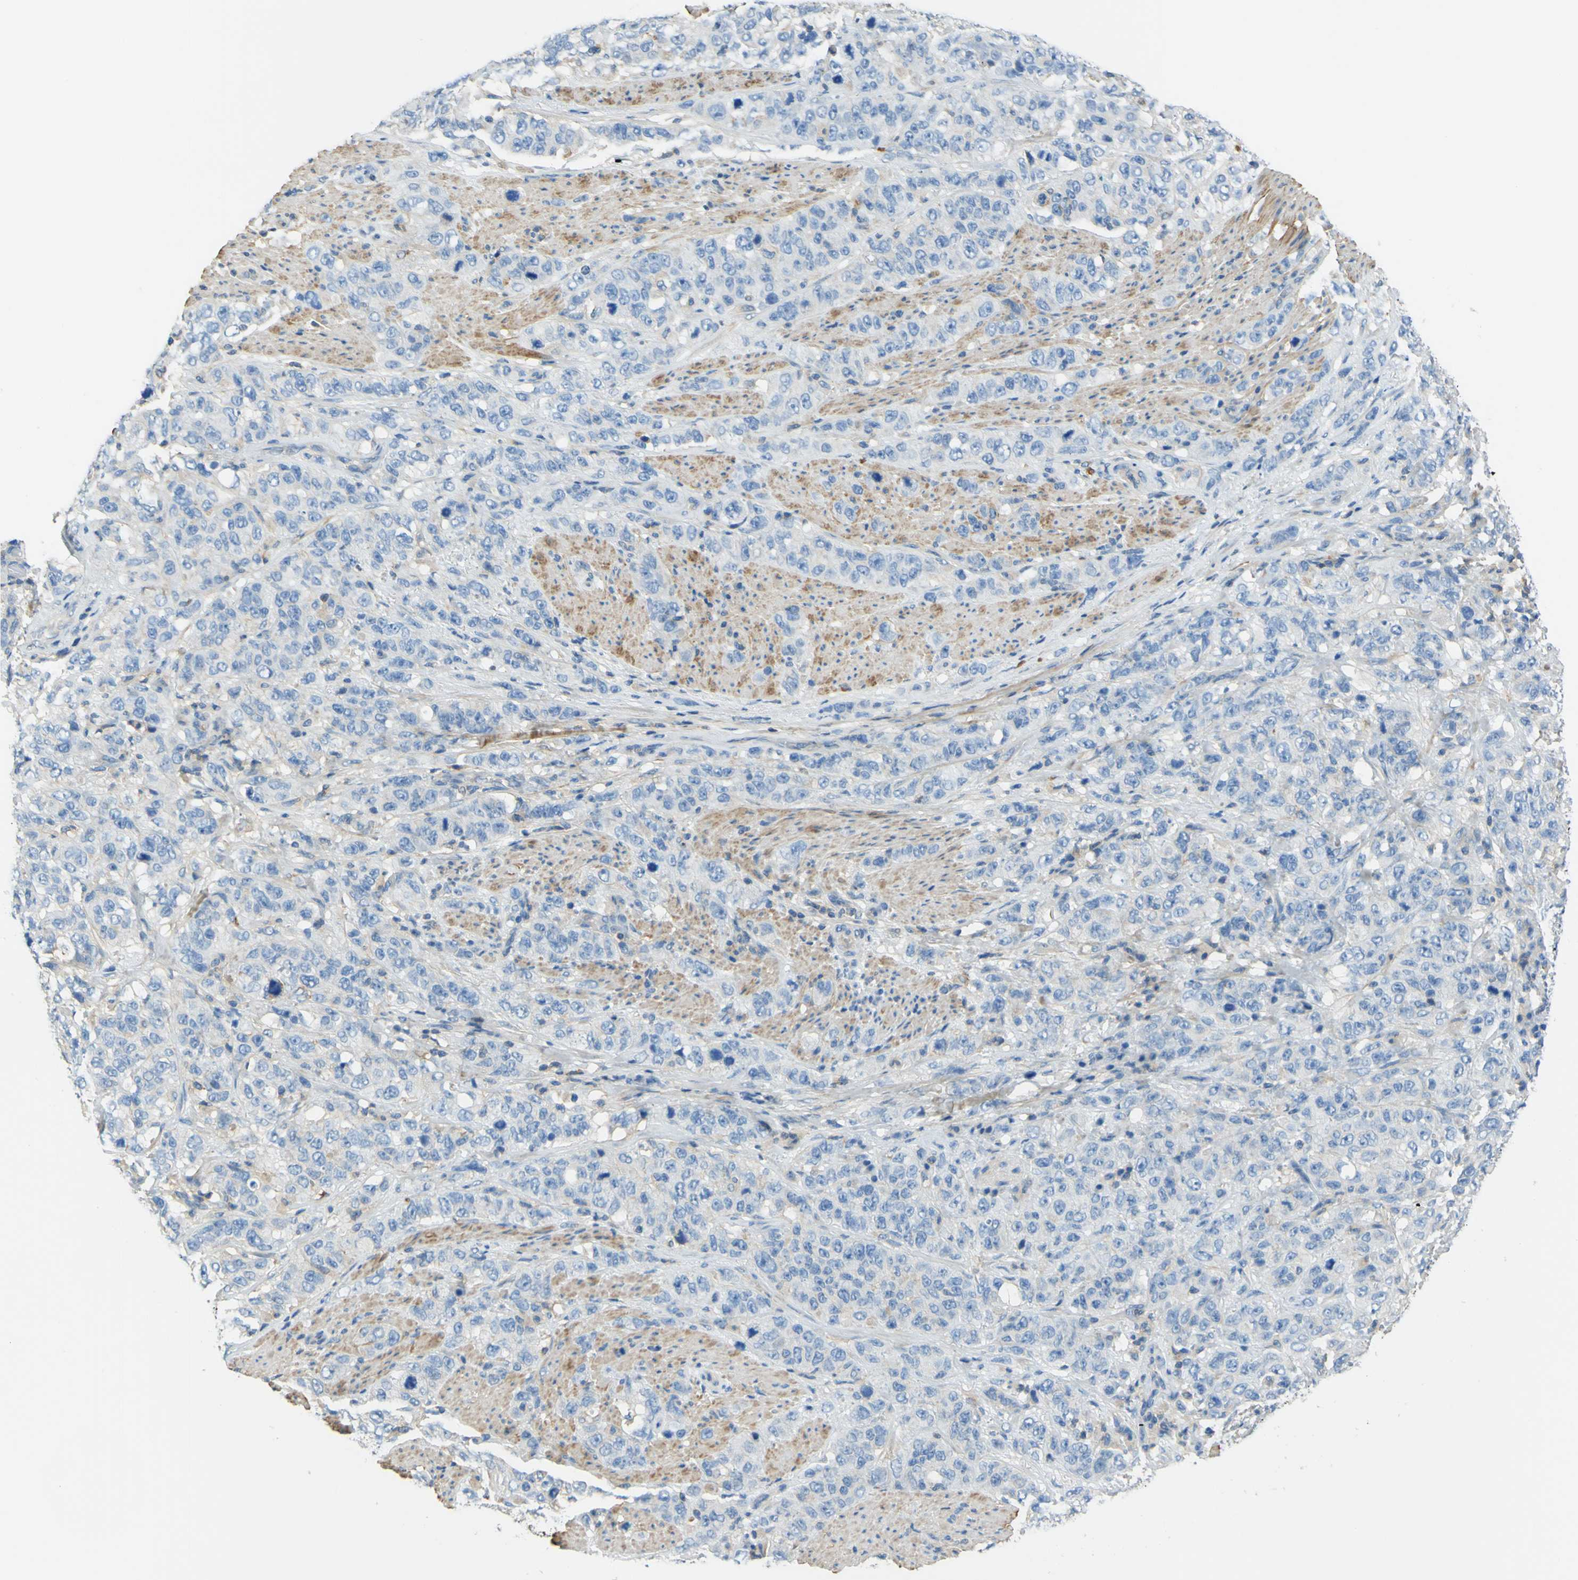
{"staining": {"intensity": "negative", "quantity": "none", "location": "none"}, "tissue": "stomach cancer", "cell_type": "Tumor cells", "image_type": "cancer", "snomed": [{"axis": "morphology", "description": "Adenocarcinoma, NOS"}, {"axis": "topography", "description": "Stomach"}], "caption": "Tumor cells are negative for brown protein staining in adenocarcinoma (stomach).", "gene": "OGN", "patient": {"sex": "male", "age": 48}}